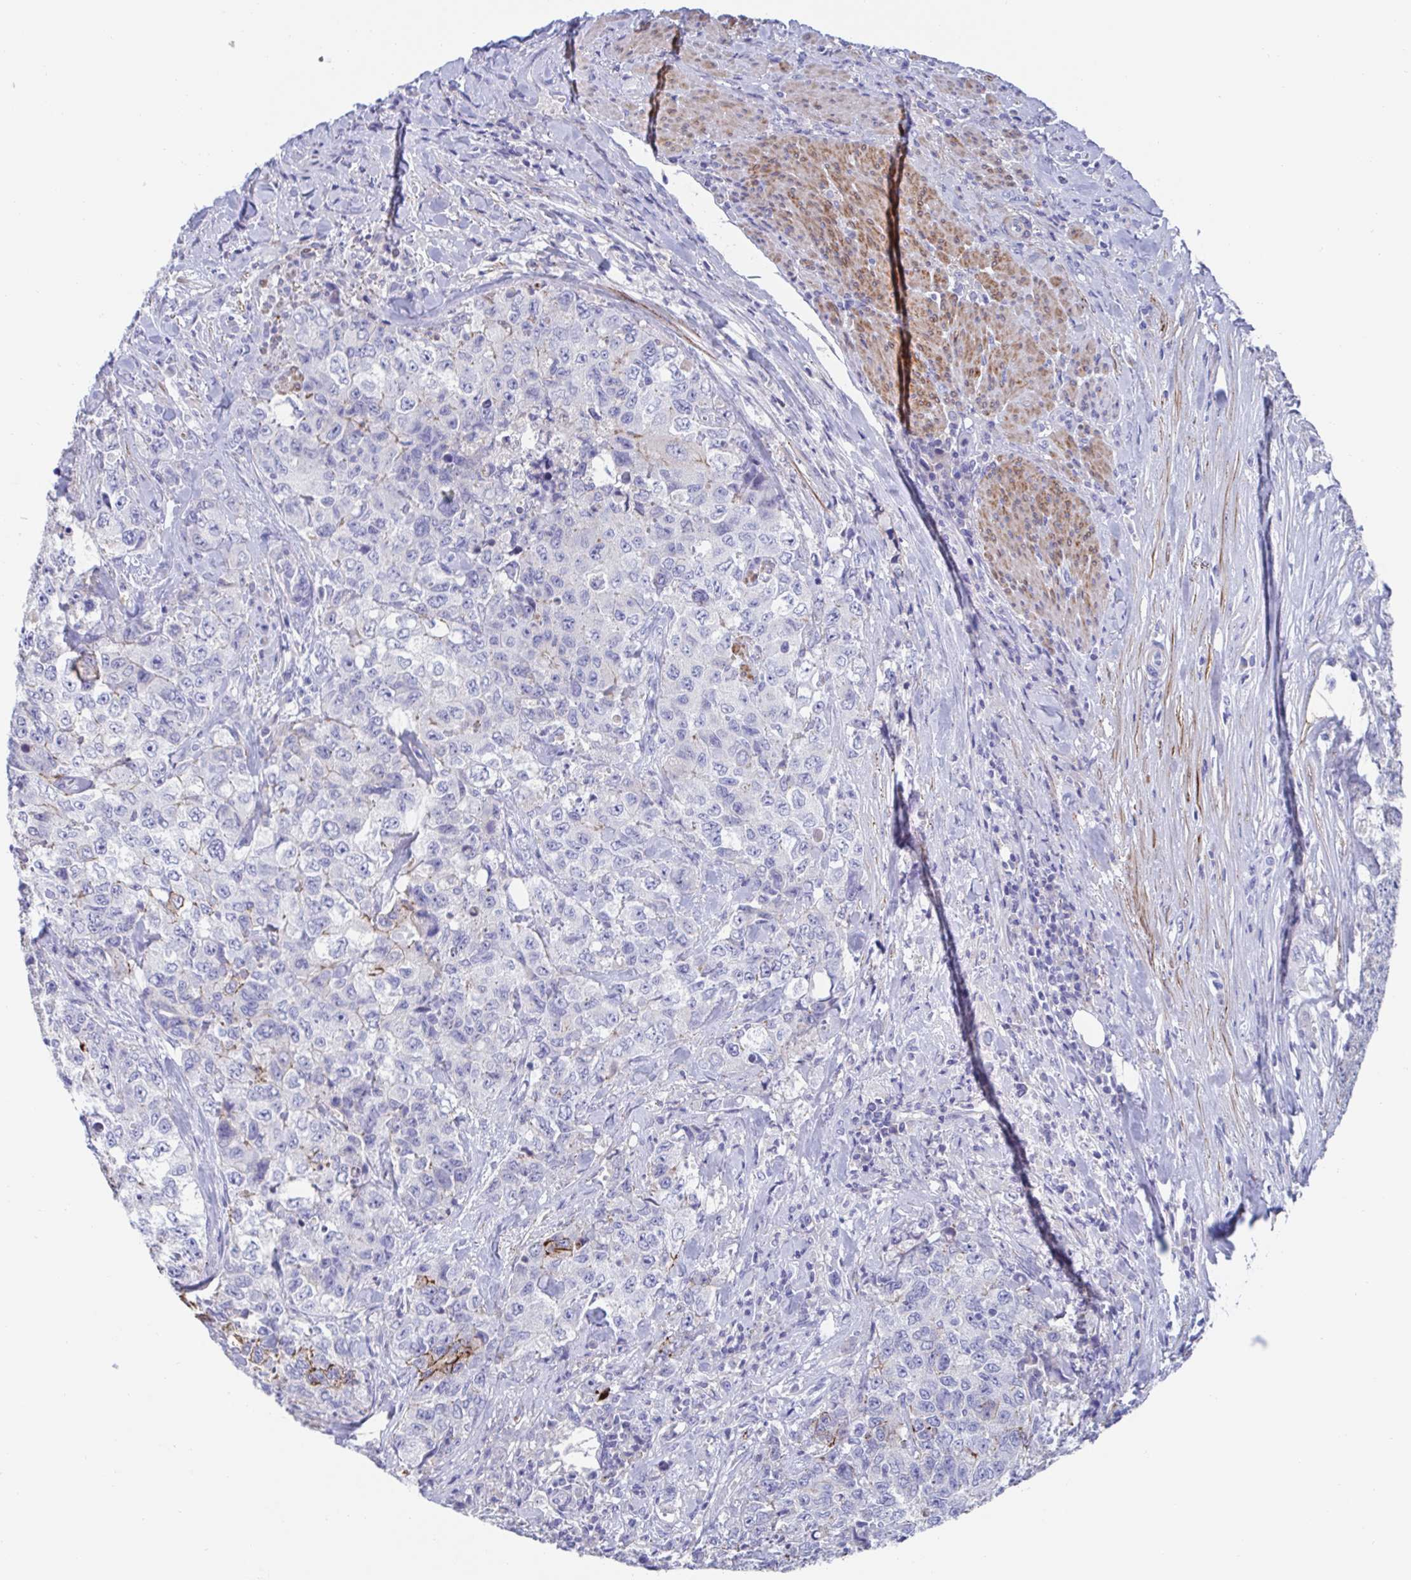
{"staining": {"intensity": "strong", "quantity": "25%-75%", "location": "cytoplasmic/membranous"}, "tissue": "urothelial cancer", "cell_type": "Tumor cells", "image_type": "cancer", "snomed": [{"axis": "morphology", "description": "Urothelial carcinoma, High grade"}, {"axis": "topography", "description": "Urinary bladder"}], "caption": "Protein expression analysis of human urothelial cancer reveals strong cytoplasmic/membranous staining in about 25%-75% of tumor cells.", "gene": "CDH2", "patient": {"sex": "female", "age": 78}}